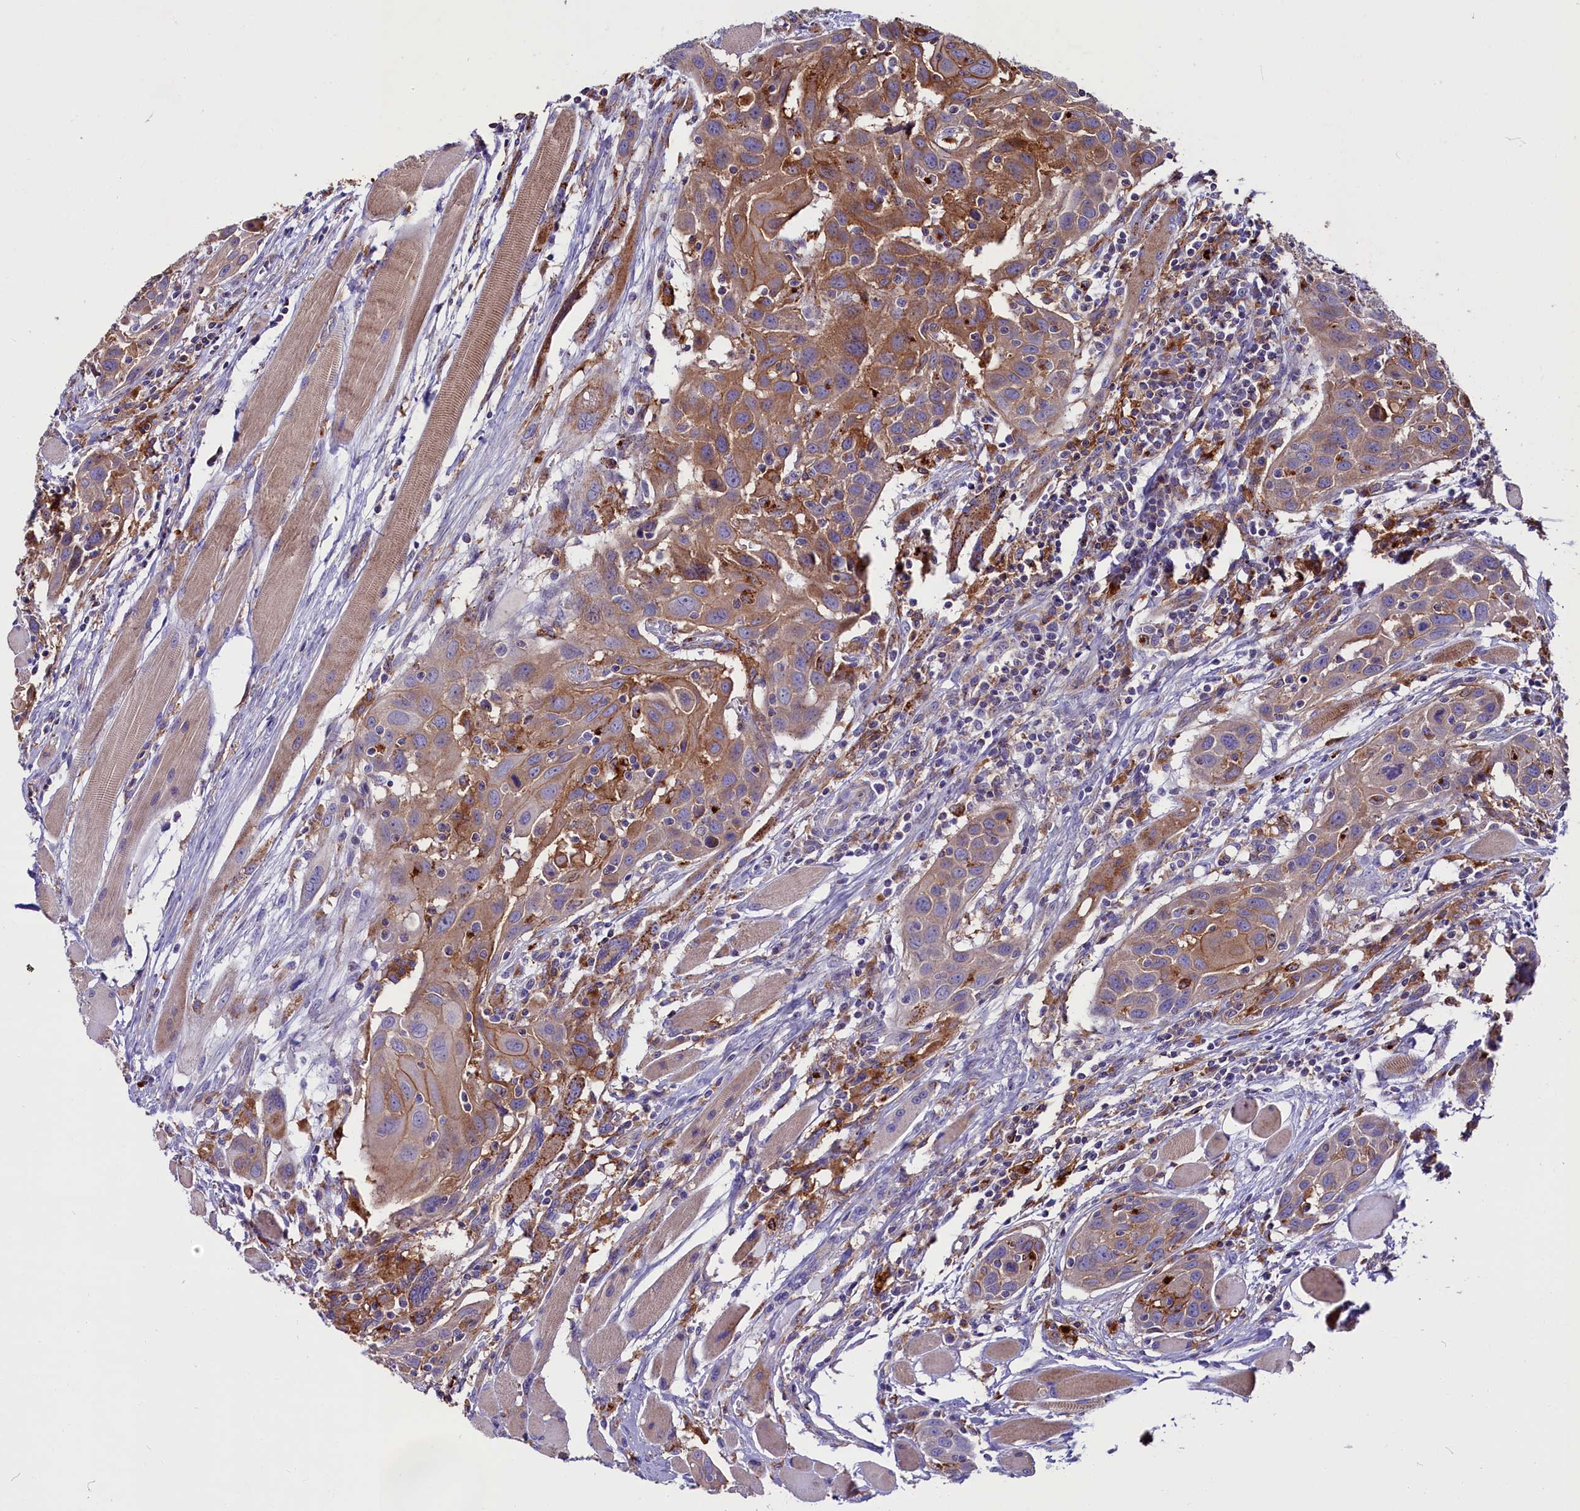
{"staining": {"intensity": "moderate", "quantity": ">75%", "location": "cytoplasmic/membranous"}, "tissue": "head and neck cancer", "cell_type": "Tumor cells", "image_type": "cancer", "snomed": [{"axis": "morphology", "description": "Squamous cell carcinoma, NOS"}, {"axis": "topography", "description": "Oral tissue"}, {"axis": "topography", "description": "Head-Neck"}], "caption": "The photomicrograph reveals immunohistochemical staining of squamous cell carcinoma (head and neck). There is moderate cytoplasmic/membranous positivity is identified in about >75% of tumor cells.", "gene": "IL20RA", "patient": {"sex": "female", "age": 50}}